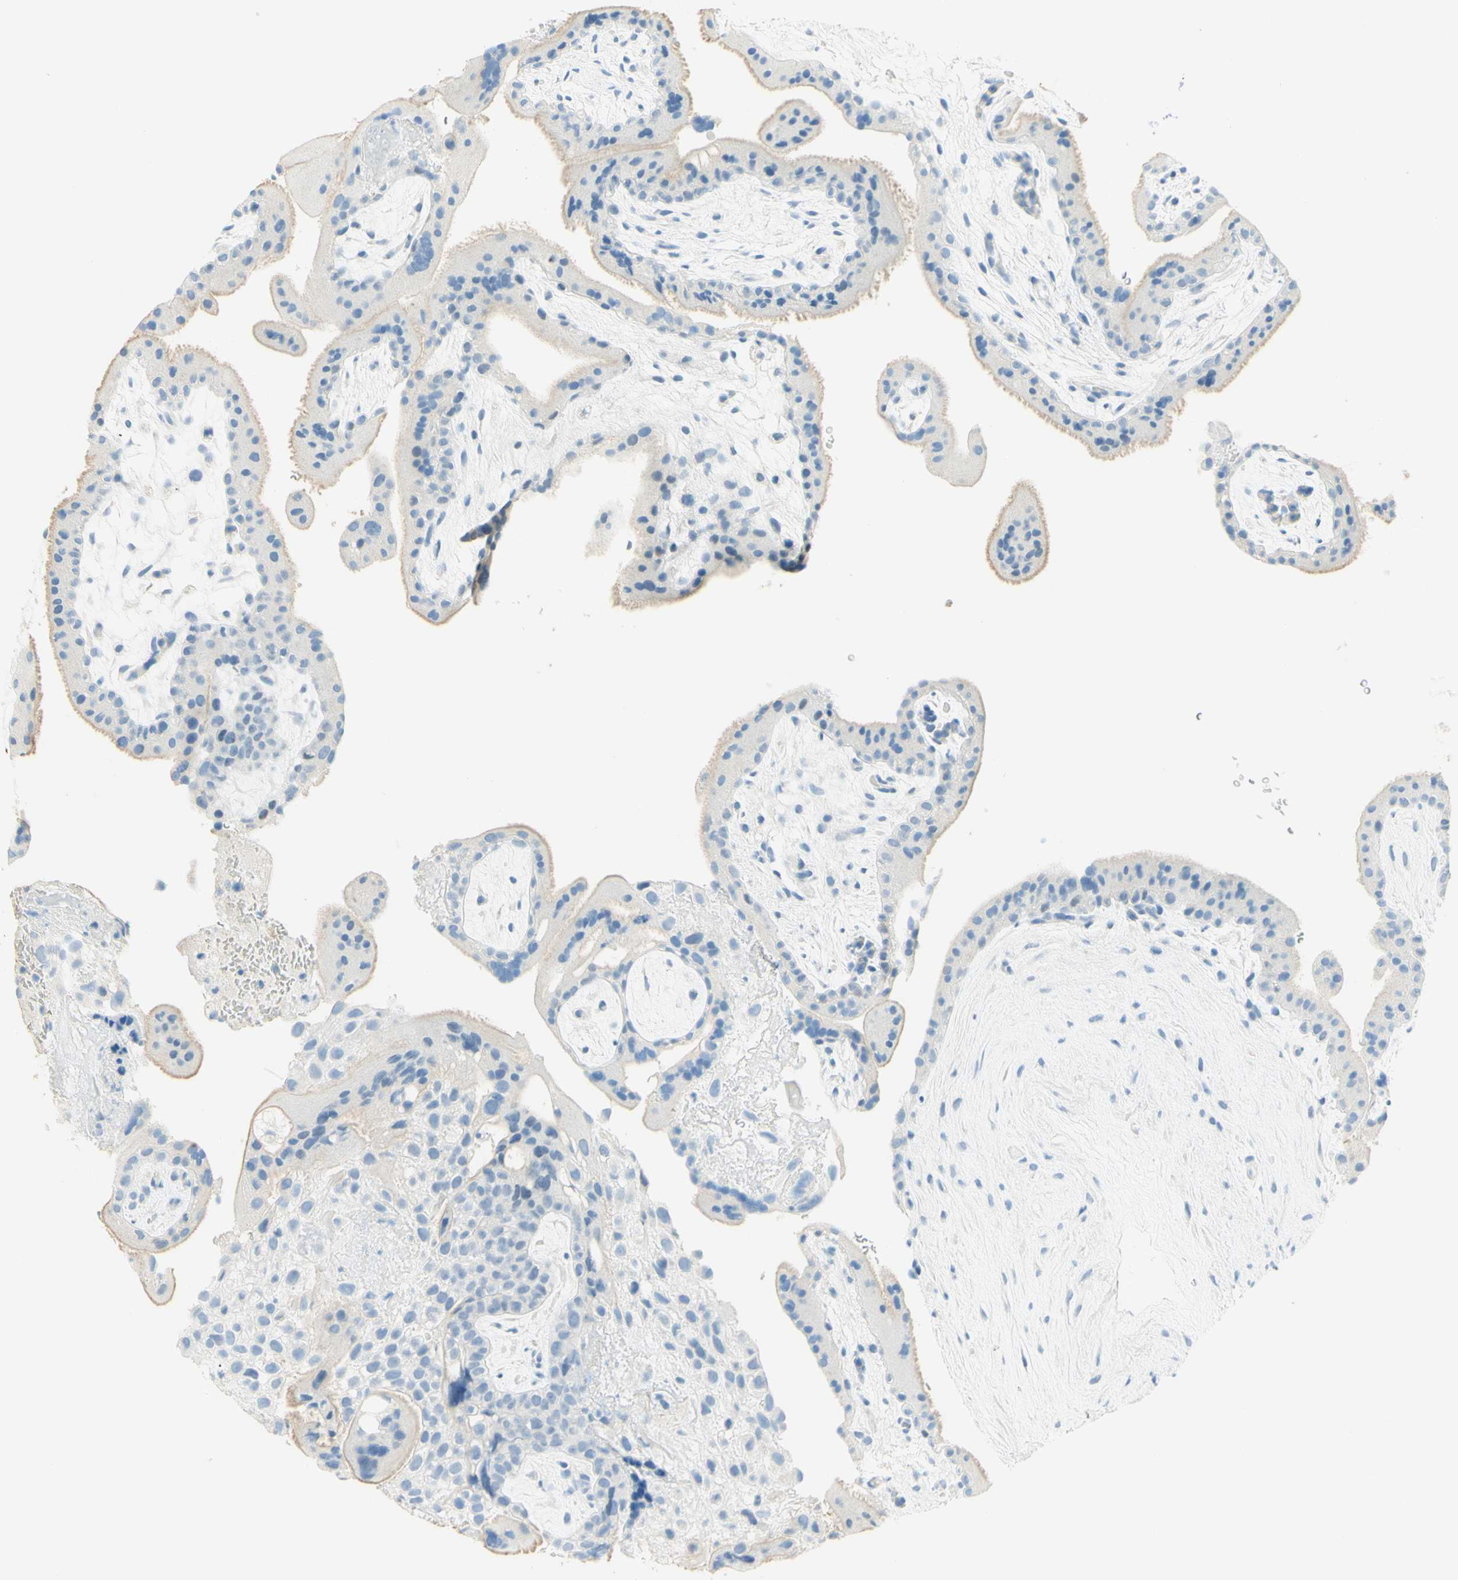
{"staining": {"intensity": "negative", "quantity": "none", "location": "none"}, "tissue": "placenta", "cell_type": "Decidual cells", "image_type": "normal", "snomed": [{"axis": "morphology", "description": "Normal tissue, NOS"}, {"axis": "topography", "description": "Placenta"}], "caption": "Photomicrograph shows no protein expression in decidual cells of benign placenta.", "gene": "TMEM132D", "patient": {"sex": "female", "age": 19}}